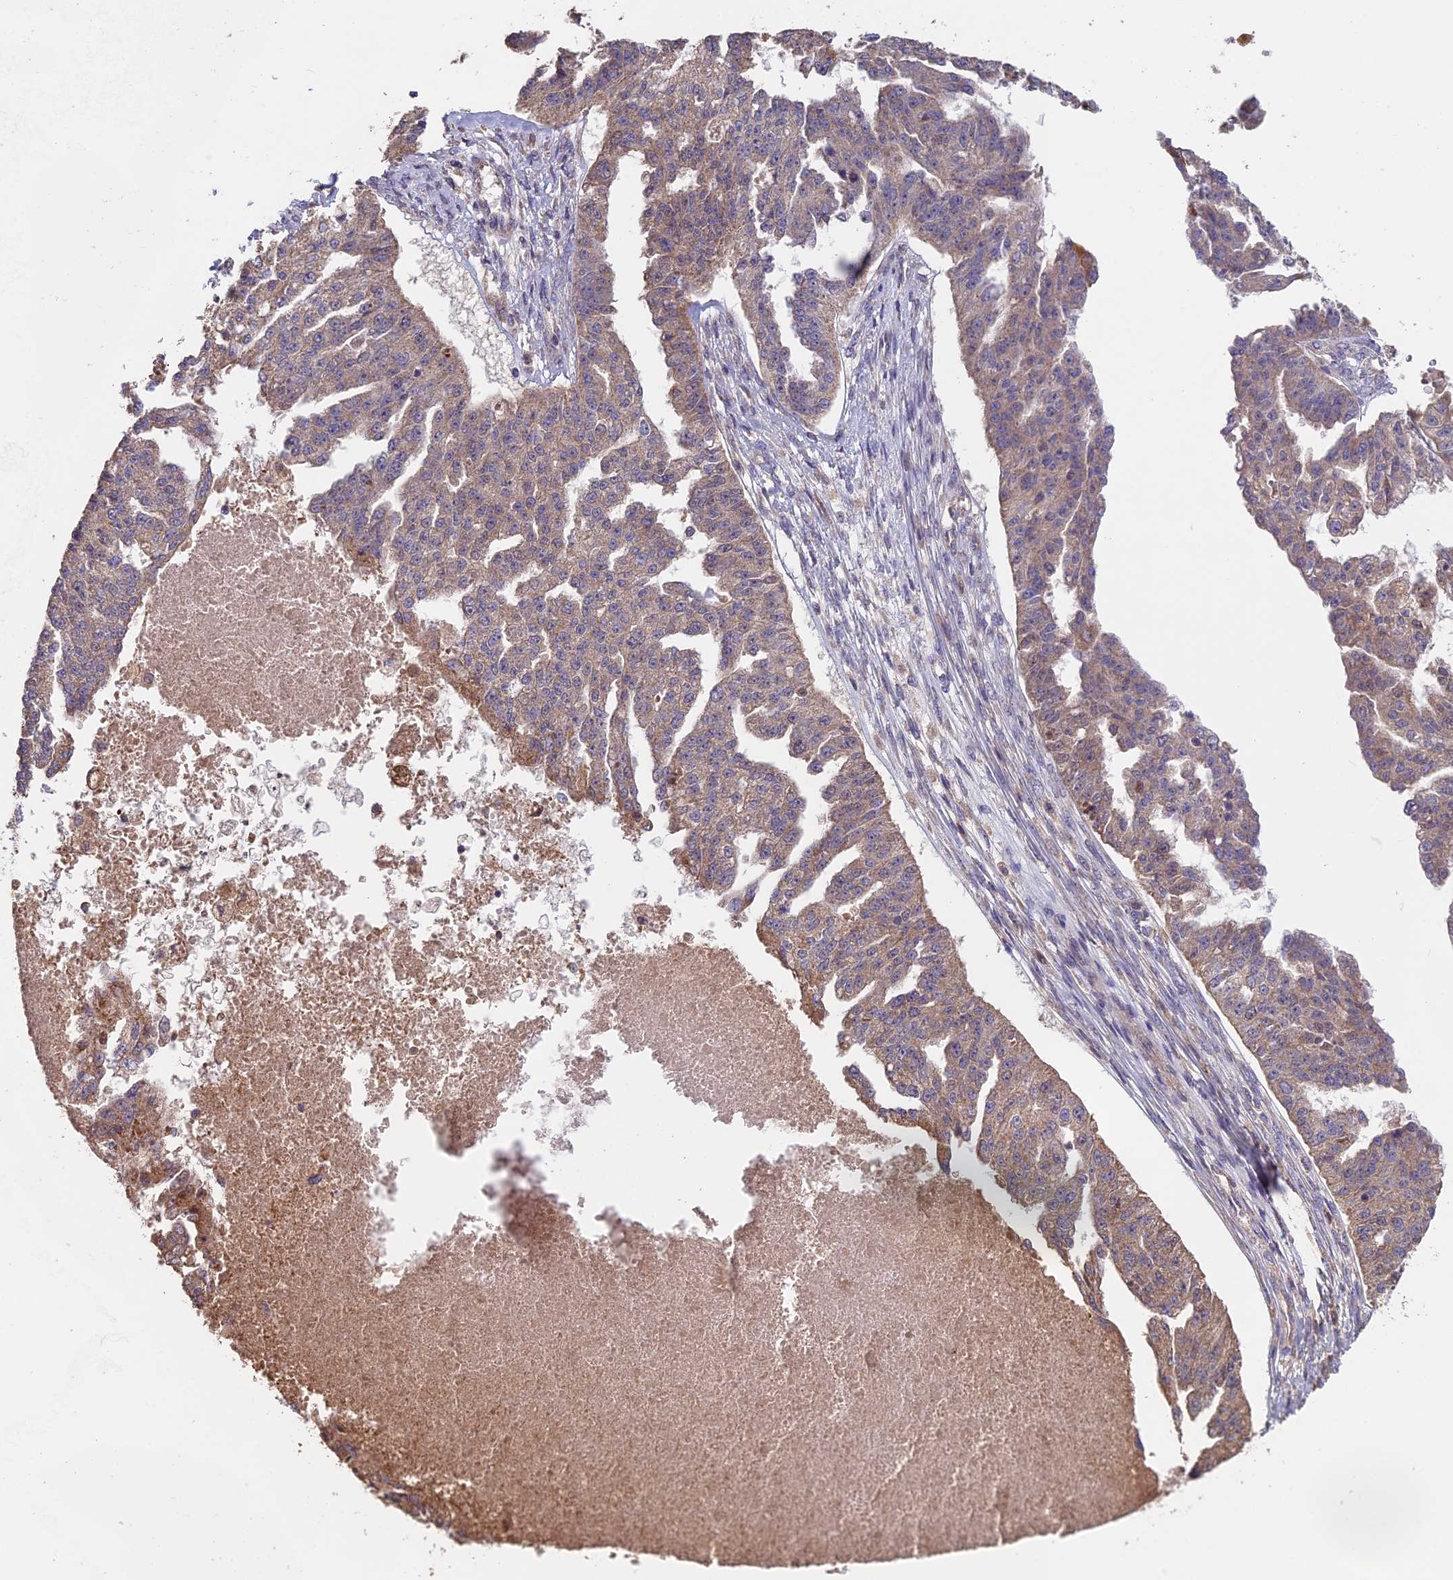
{"staining": {"intensity": "weak", "quantity": ">75%", "location": "cytoplasmic/membranous"}, "tissue": "ovarian cancer", "cell_type": "Tumor cells", "image_type": "cancer", "snomed": [{"axis": "morphology", "description": "Cystadenocarcinoma, serous, NOS"}, {"axis": "topography", "description": "Ovary"}], "caption": "This image exhibits ovarian cancer stained with immunohistochemistry to label a protein in brown. The cytoplasmic/membranous of tumor cells show weak positivity for the protein. Nuclei are counter-stained blue.", "gene": "SHISA5", "patient": {"sex": "female", "age": 58}}